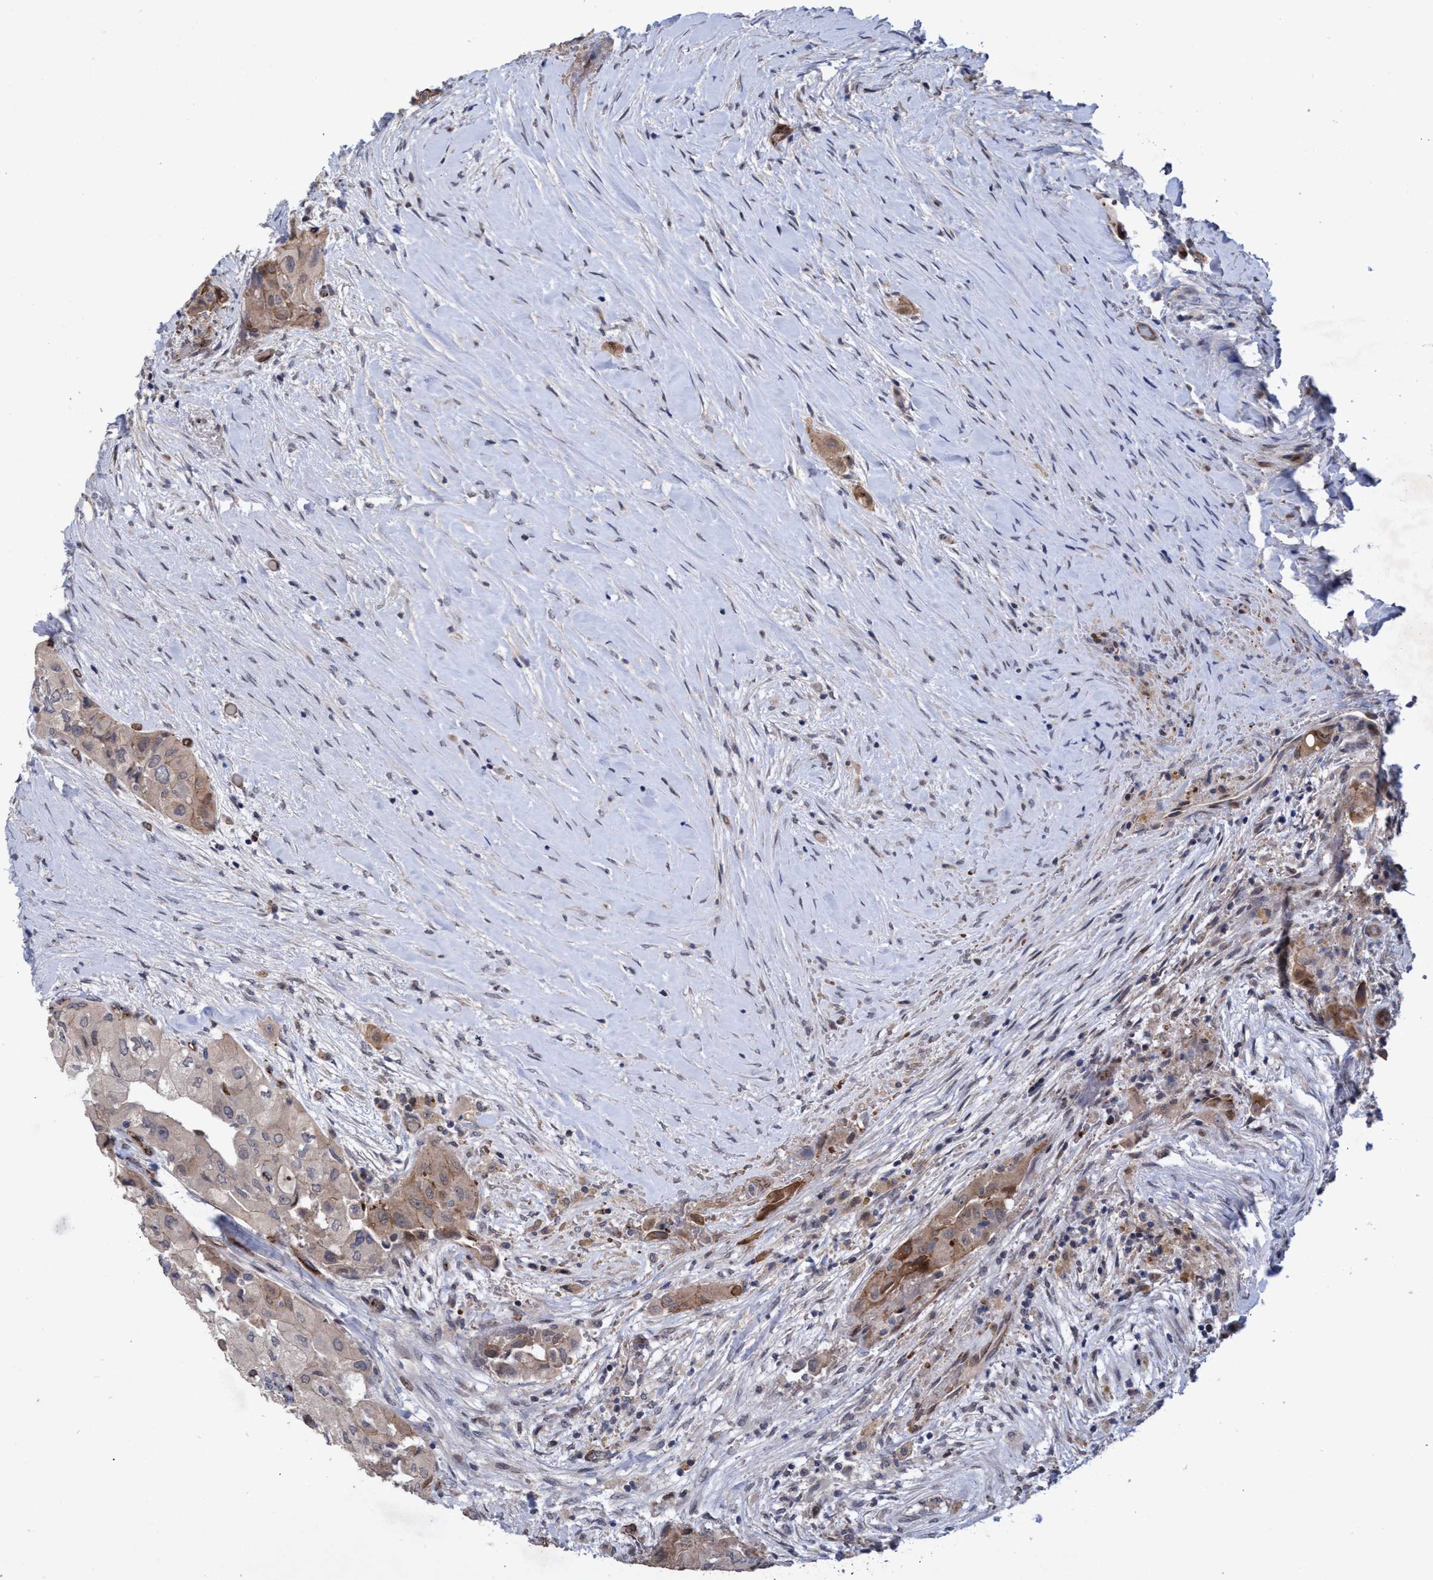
{"staining": {"intensity": "weak", "quantity": ">75%", "location": "cytoplasmic/membranous"}, "tissue": "thyroid cancer", "cell_type": "Tumor cells", "image_type": "cancer", "snomed": [{"axis": "morphology", "description": "Papillary adenocarcinoma, NOS"}, {"axis": "topography", "description": "Thyroid gland"}], "caption": "About >75% of tumor cells in human papillary adenocarcinoma (thyroid) demonstrate weak cytoplasmic/membranous protein staining as visualized by brown immunohistochemical staining.", "gene": "ZNF750", "patient": {"sex": "female", "age": 59}}